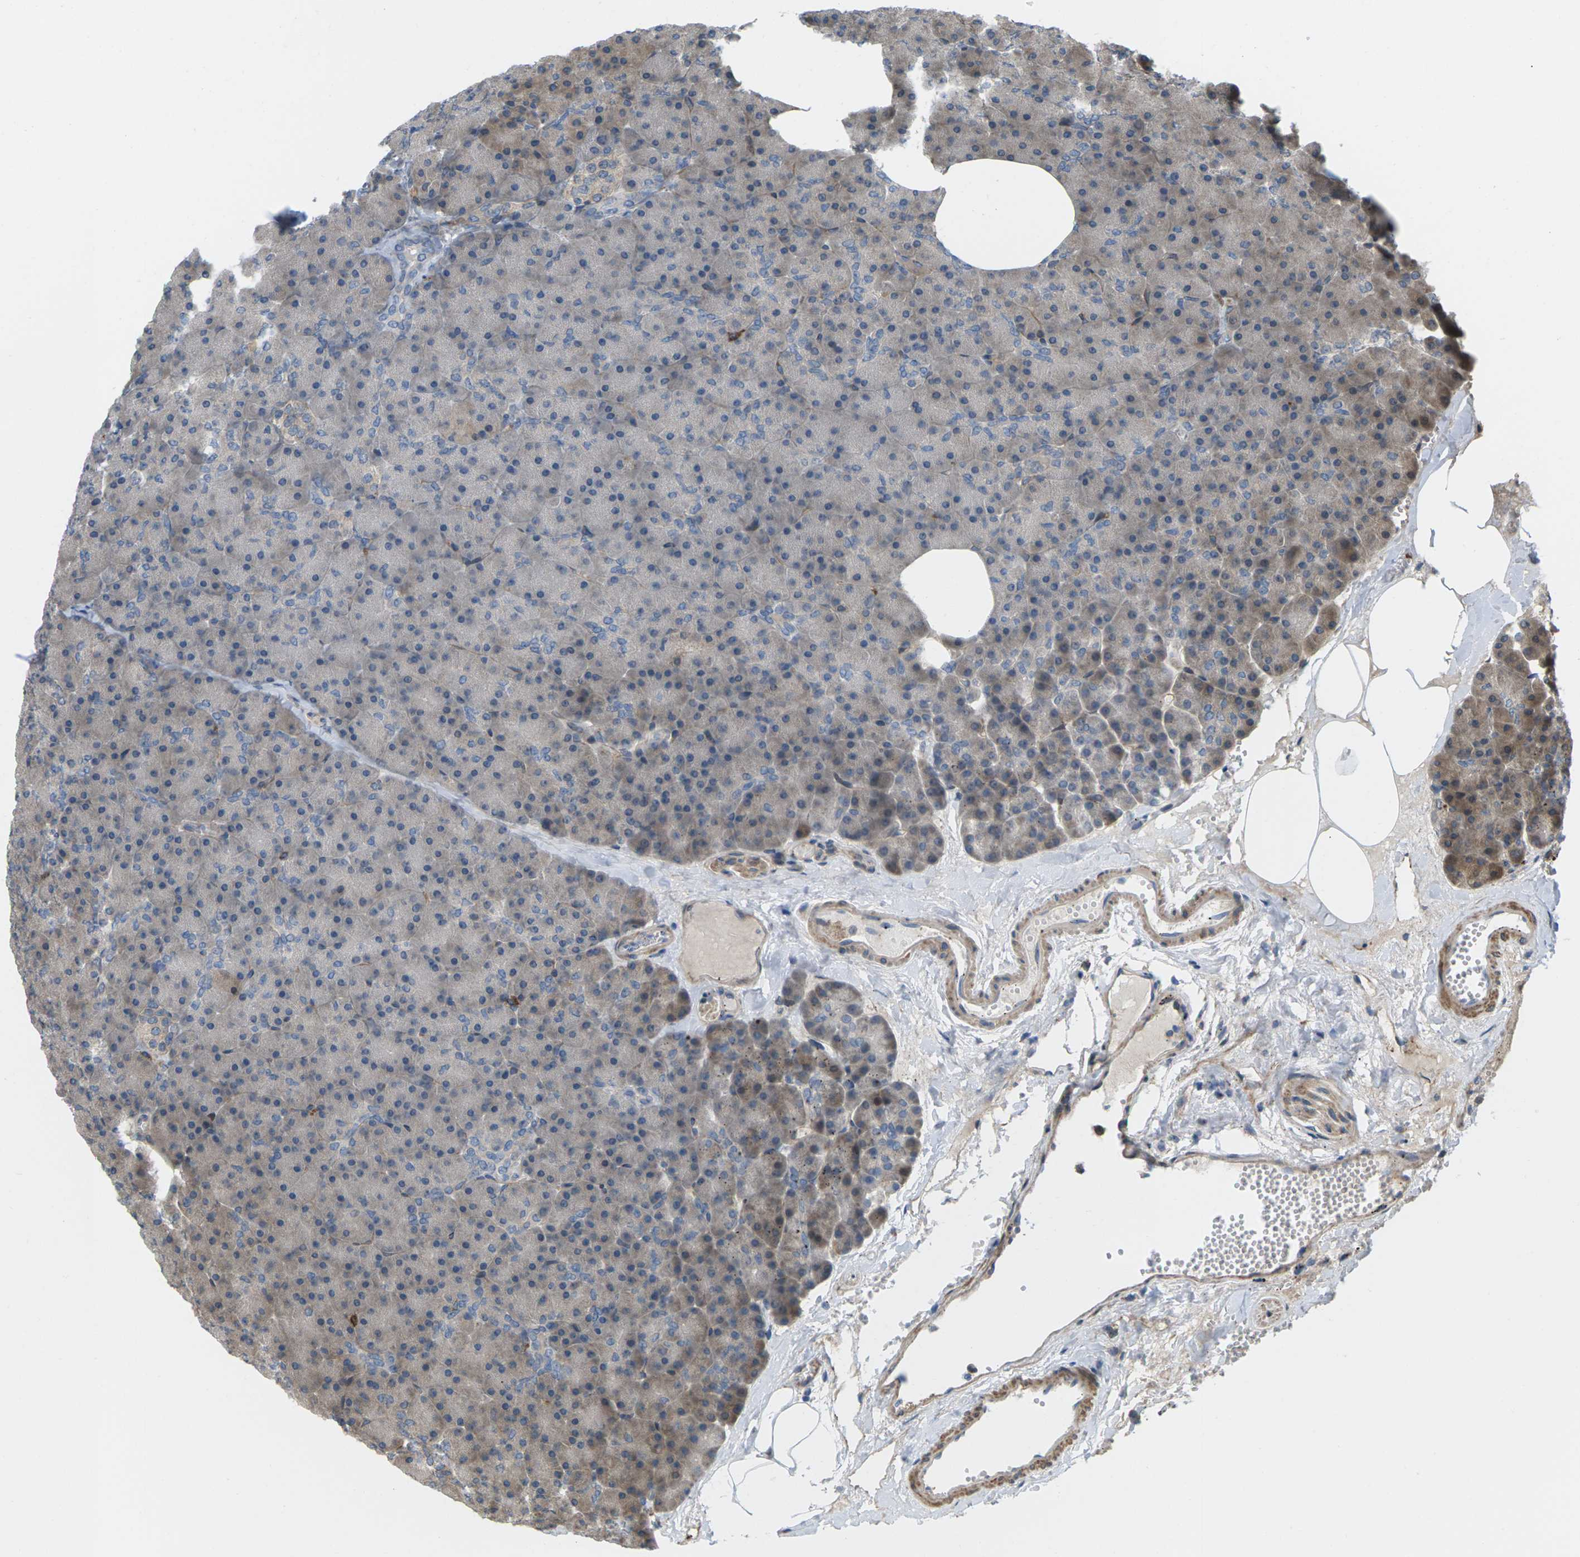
{"staining": {"intensity": "moderate", "quantity": "25%-75%", "location": "cytoplasmic/membranous"}, "tissue": "pancreas", "cell_type": "Exocrine glandular cells", "image_type": "normal", "snomed": [{"axis": "morphology", "description": "Normal tissue, NOS"}, {"axis": "topography", "description": "Pancreas"}], "caption": "Immunohistochemical staining of normal human pancreas exhibits moderate cytoplasmic/membranous protein positivity in about 25%-75% of exocrine glandular cells.", "gene": "ROBO1", "patient": {"sex": "female", "age": 35}}